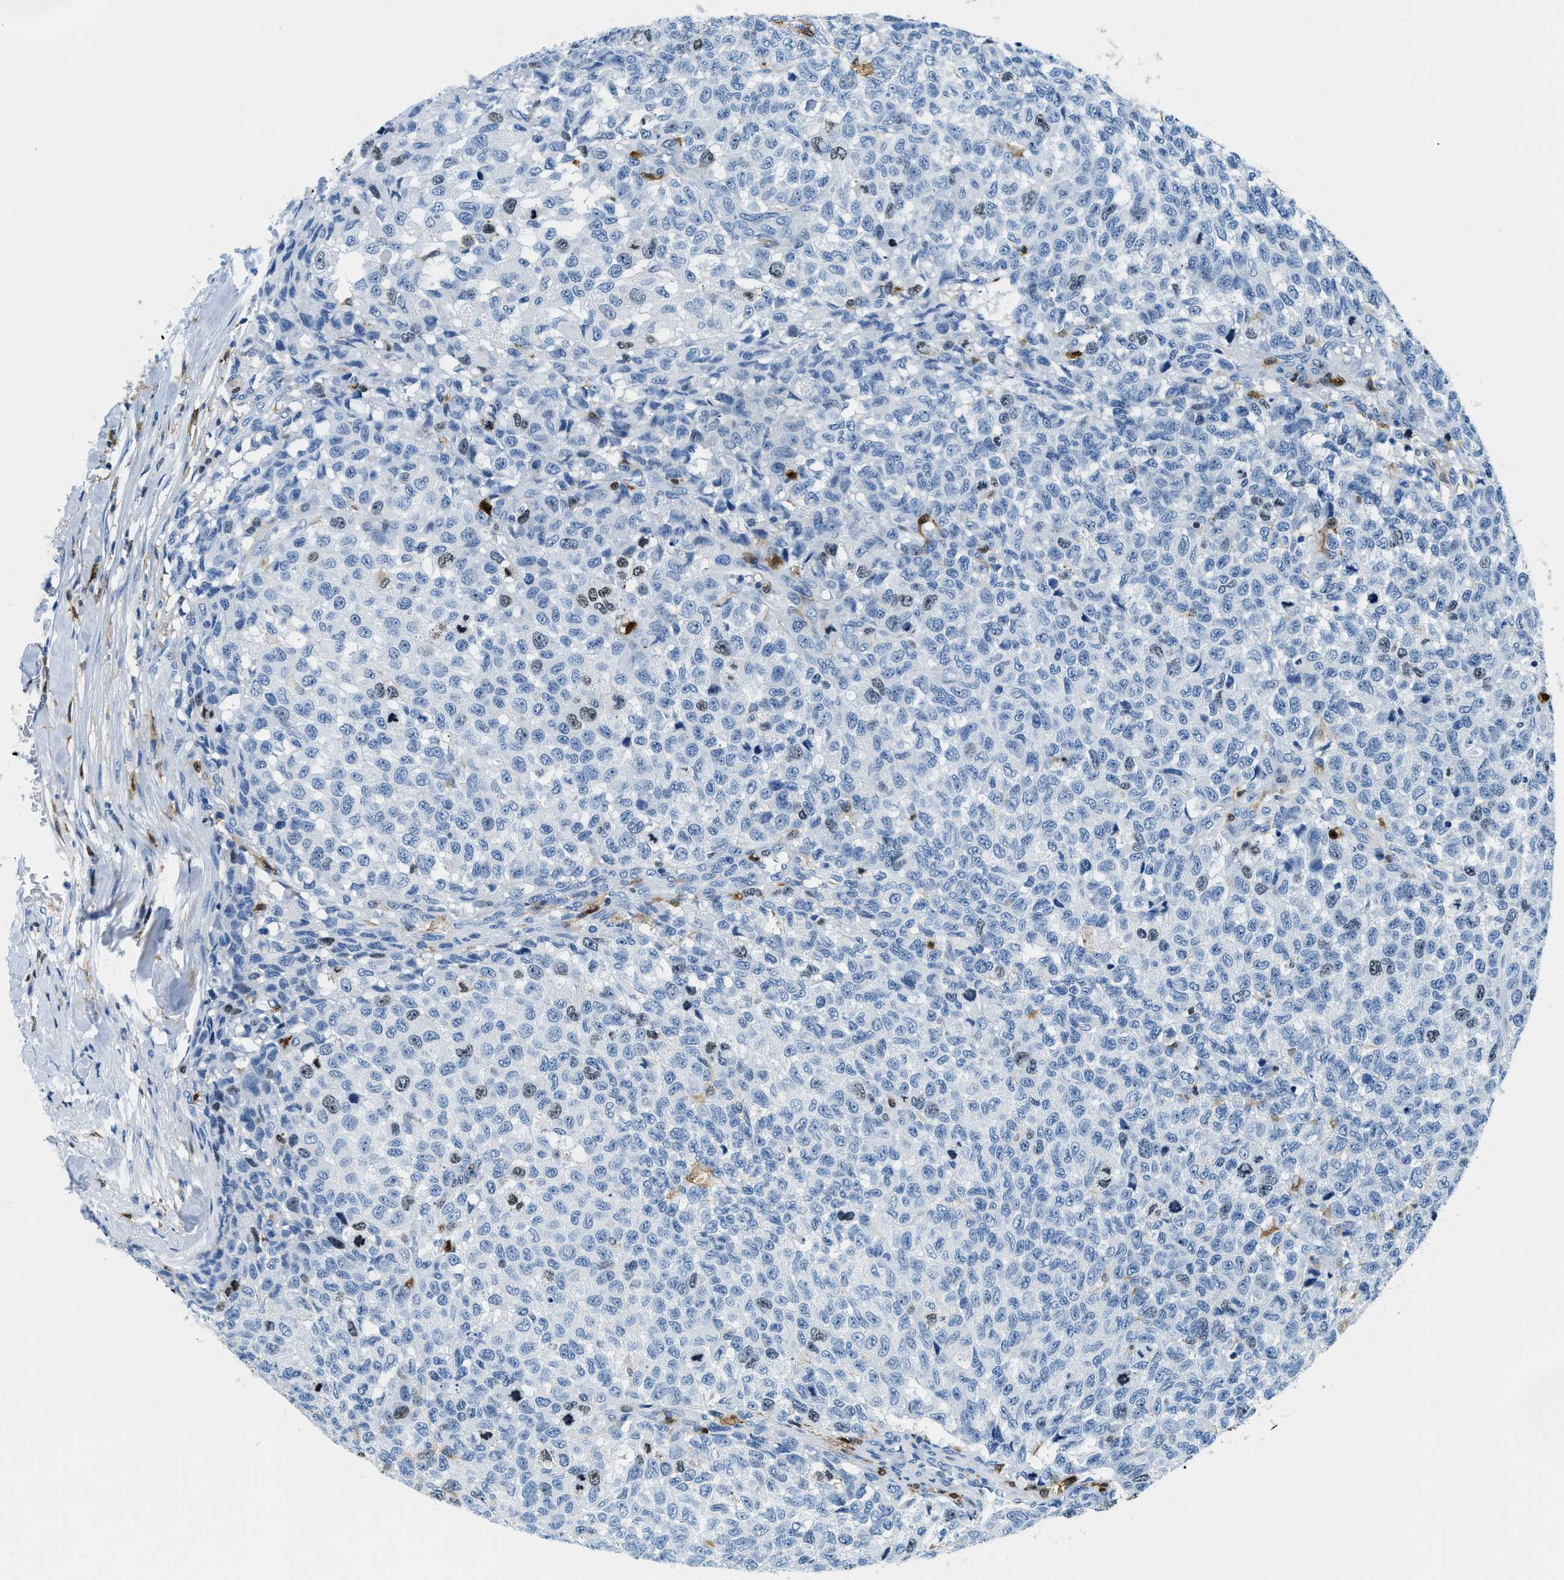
{"staining": {"intensity": "negative", "quantity": "none", "location": "none"}, "tissue": "testis cancer", "cell_type": "Tumor cells", "image_type": "cancer", "snomed": [{"axis": "morphology", "description": "Seminoma, NOS"}, {"axis": "topography", "description": "Testis"}], "caption": "DAB immunohistochemical staining of human testis cancer (seminoma) shows no significant positivity in tumor cells.", "gene": "CAPG", "patient": {"sex": "male", "age": 59}}